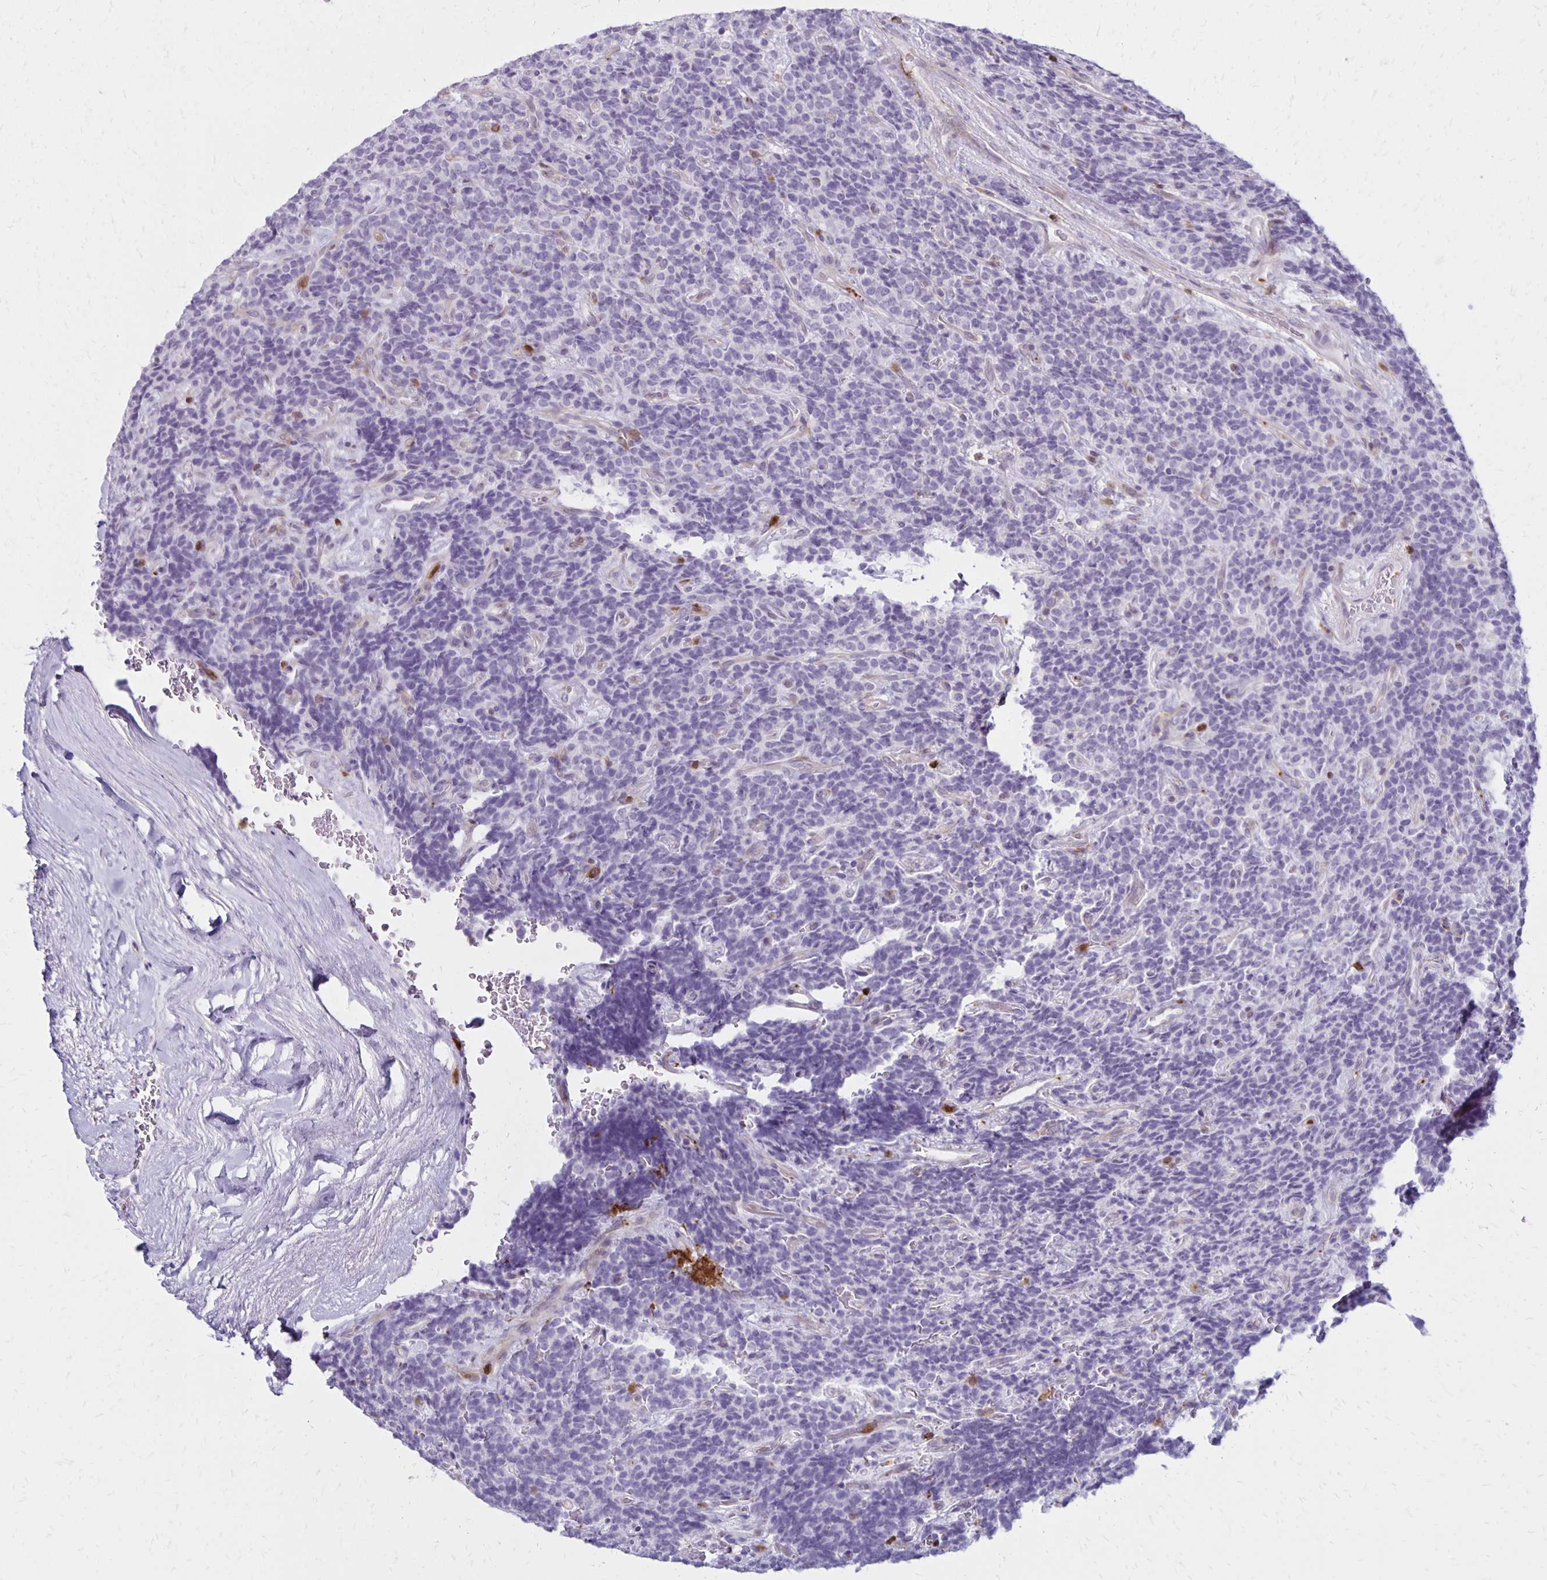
{"staining": {"intensity": "negative", "quantity": "none", "location": "none"}, "tissue": "carcinoid", "cell_type": "Tumor cells", "image_type": "cancer", "snomed": [{"axis": "morphology", "description": "Carcinoid, malignant, NOS"}, {"axis": "topography", "description": "Pancreas"}], "caption": "Immunohistochemistry (IHC) of carcinoid exhibits no expression in tumor cells. (DAB (3,3'-diaminobenzidine) immunohistochemistry with hematoxylin counter stain).", "gene": "CCL21", "patient": {"sex": "male", "age": 36}}